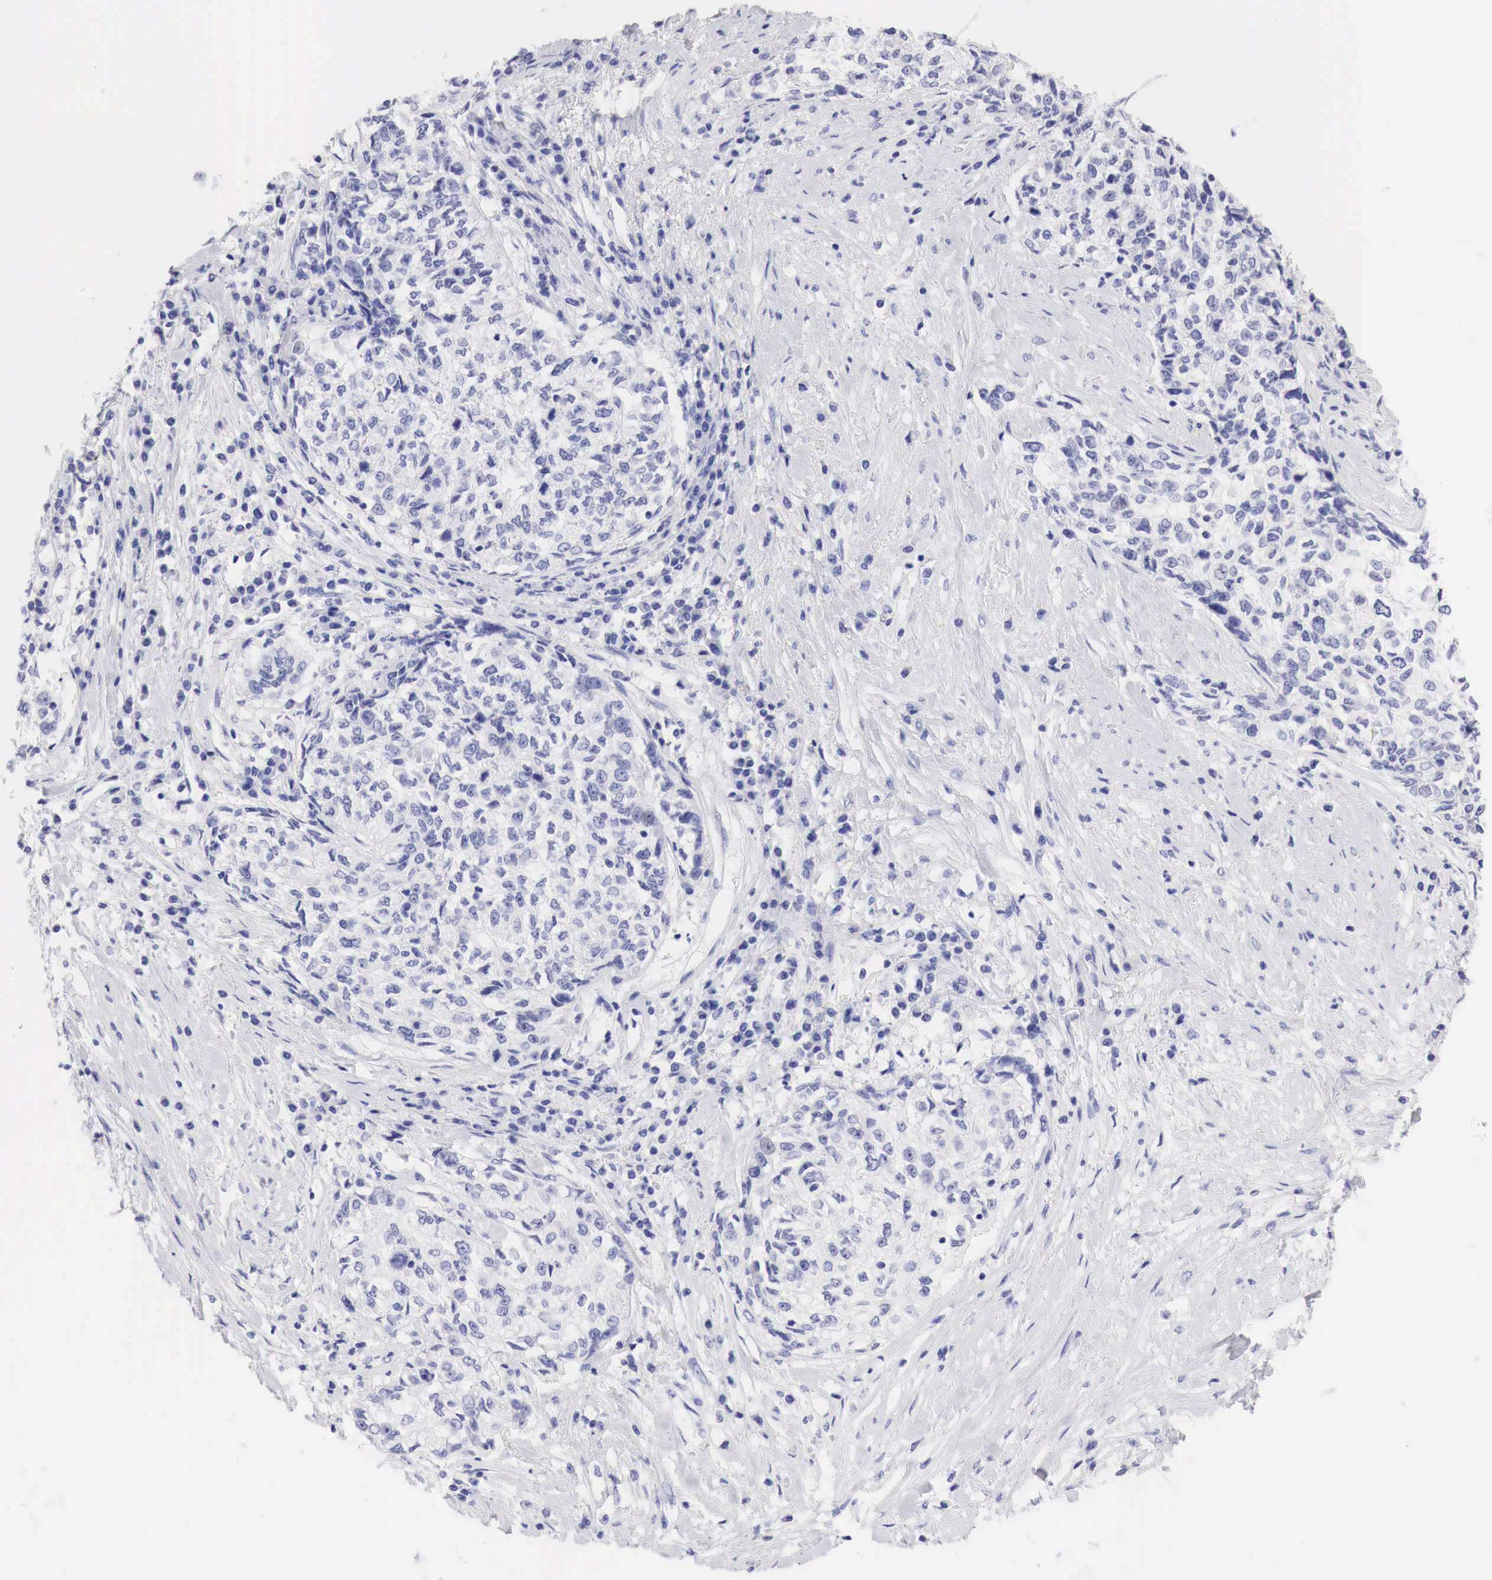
{"staining": {"intensity": "negative", "quantity": "none", "location": "none"}, "tissue": "cervical cancer", "cell_type": "Tumor cells", "image_type": "cancer", "snomed": [{"axis": "morphology", "description": "Squamous cell carcinoma, NOS"}, {"axis": "topography", "description": "Cervix"}], "caption": "Micrograph shows no protein expression in tumor cells of cervical squamous cell carcinoma tissue. (DAB immunohistochemistry with hematoxylin counter stain).", "gene": "TYR", "patient": {"sex": "female", "age": 57}}